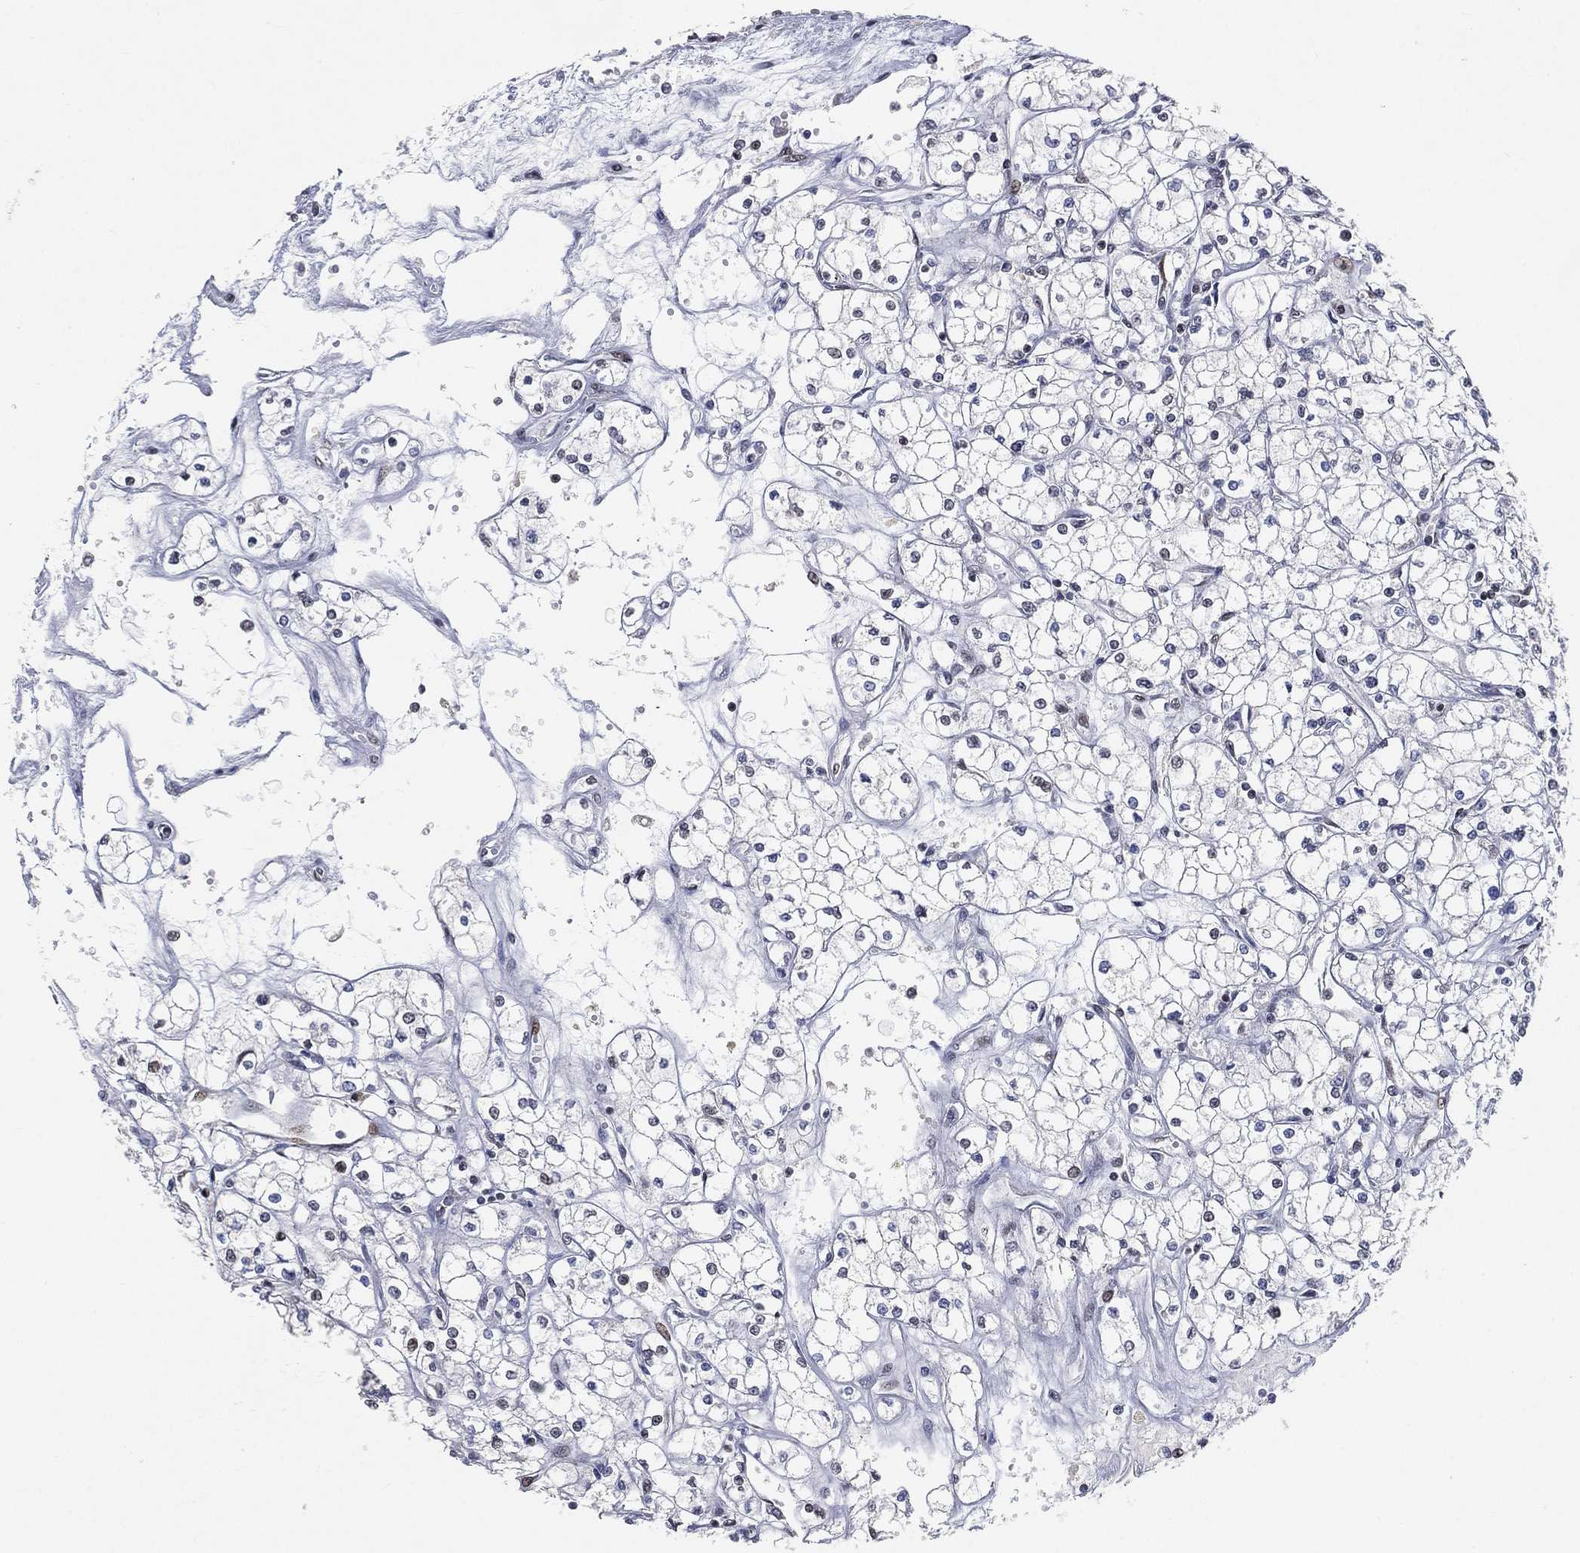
{"staining": {"intensity": "negative", "quantity": "none", "location": "none"}, "tissue": "renal cancer", "cell_type": "Tumor cells", "image_type": "cancer", "snomed": [{"axis": "morphology", "description": "Adenocarcinoma, NOS"}, {"axis": "topography", "description": "Kidney"}], "caption": "A histopathology image of adenocarcinoma (renal) stained for a protein shows no brown staining in tumor cells.", "gene": "YLPM1", "patient": {"sex": "male", "age": 67}}